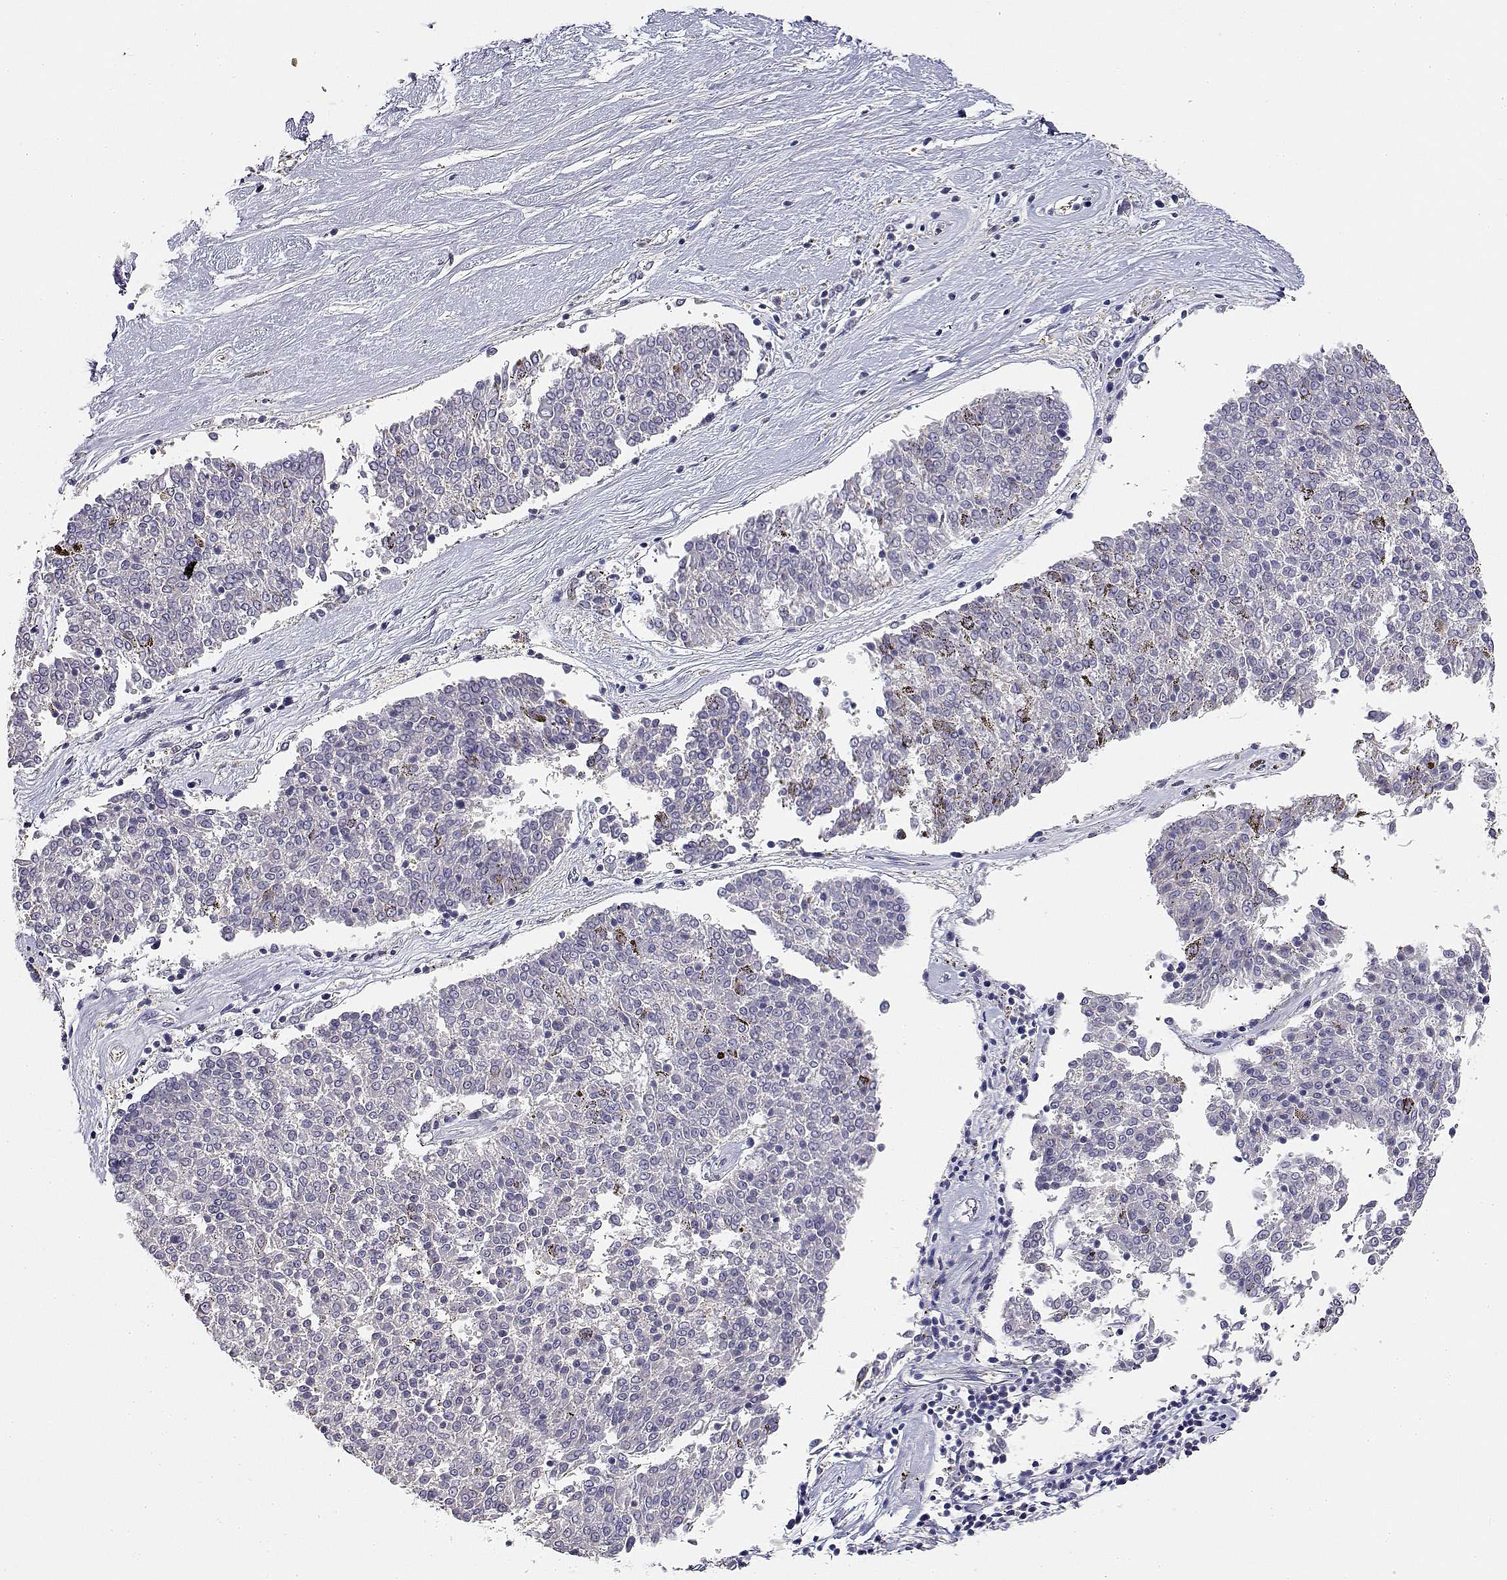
{"staining": {"intensity": "negative", "quantity": "none", "location": "none"}, "tissue": "melanoma", "cell_type": "Tumor cells", "image_type": "cancer", "snomed": [{"axis": "morphology", "description": "Malignant melanoma, NOS"}, {"axis": "topography", "description": "Skin"}], "caption": "Tumor cells show no significant protein staining in melanoma.", "gene": "ADA", "patient": {"sex": "female", "age": 72}}